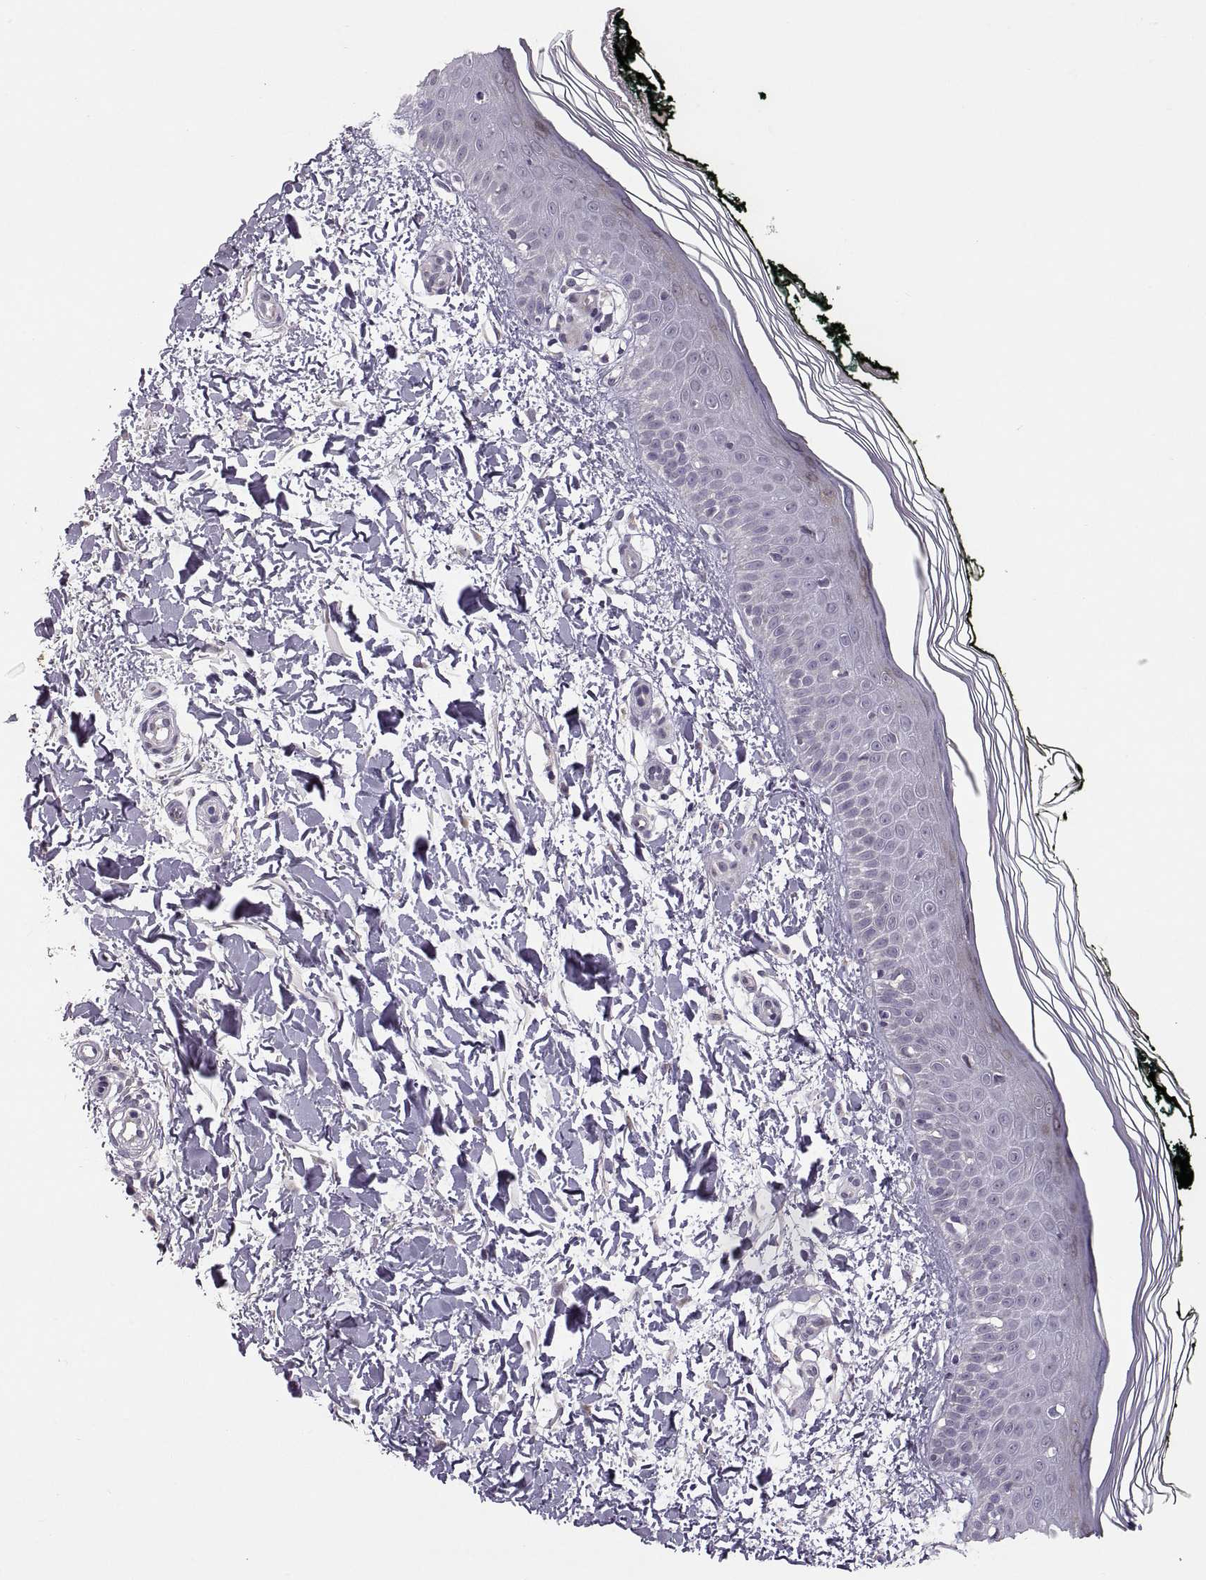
{"staining": {"intensity": "negative", "quantity": "none", "location": "none"}, "tissue": "skin", "cell_type": "Fibroblasts", "image_type": "normal", "snomed": [{"axis": "morphology", "description": "Normal tissue, NOS"}, {"axis": "topography", "description": "Skin"}], "caption": "Immunohistochemical staining of normal skin displays no significant positivity in fibroblasts.", "gene": "HMGCR", "patient": {"sex": "female", "age": 62}}